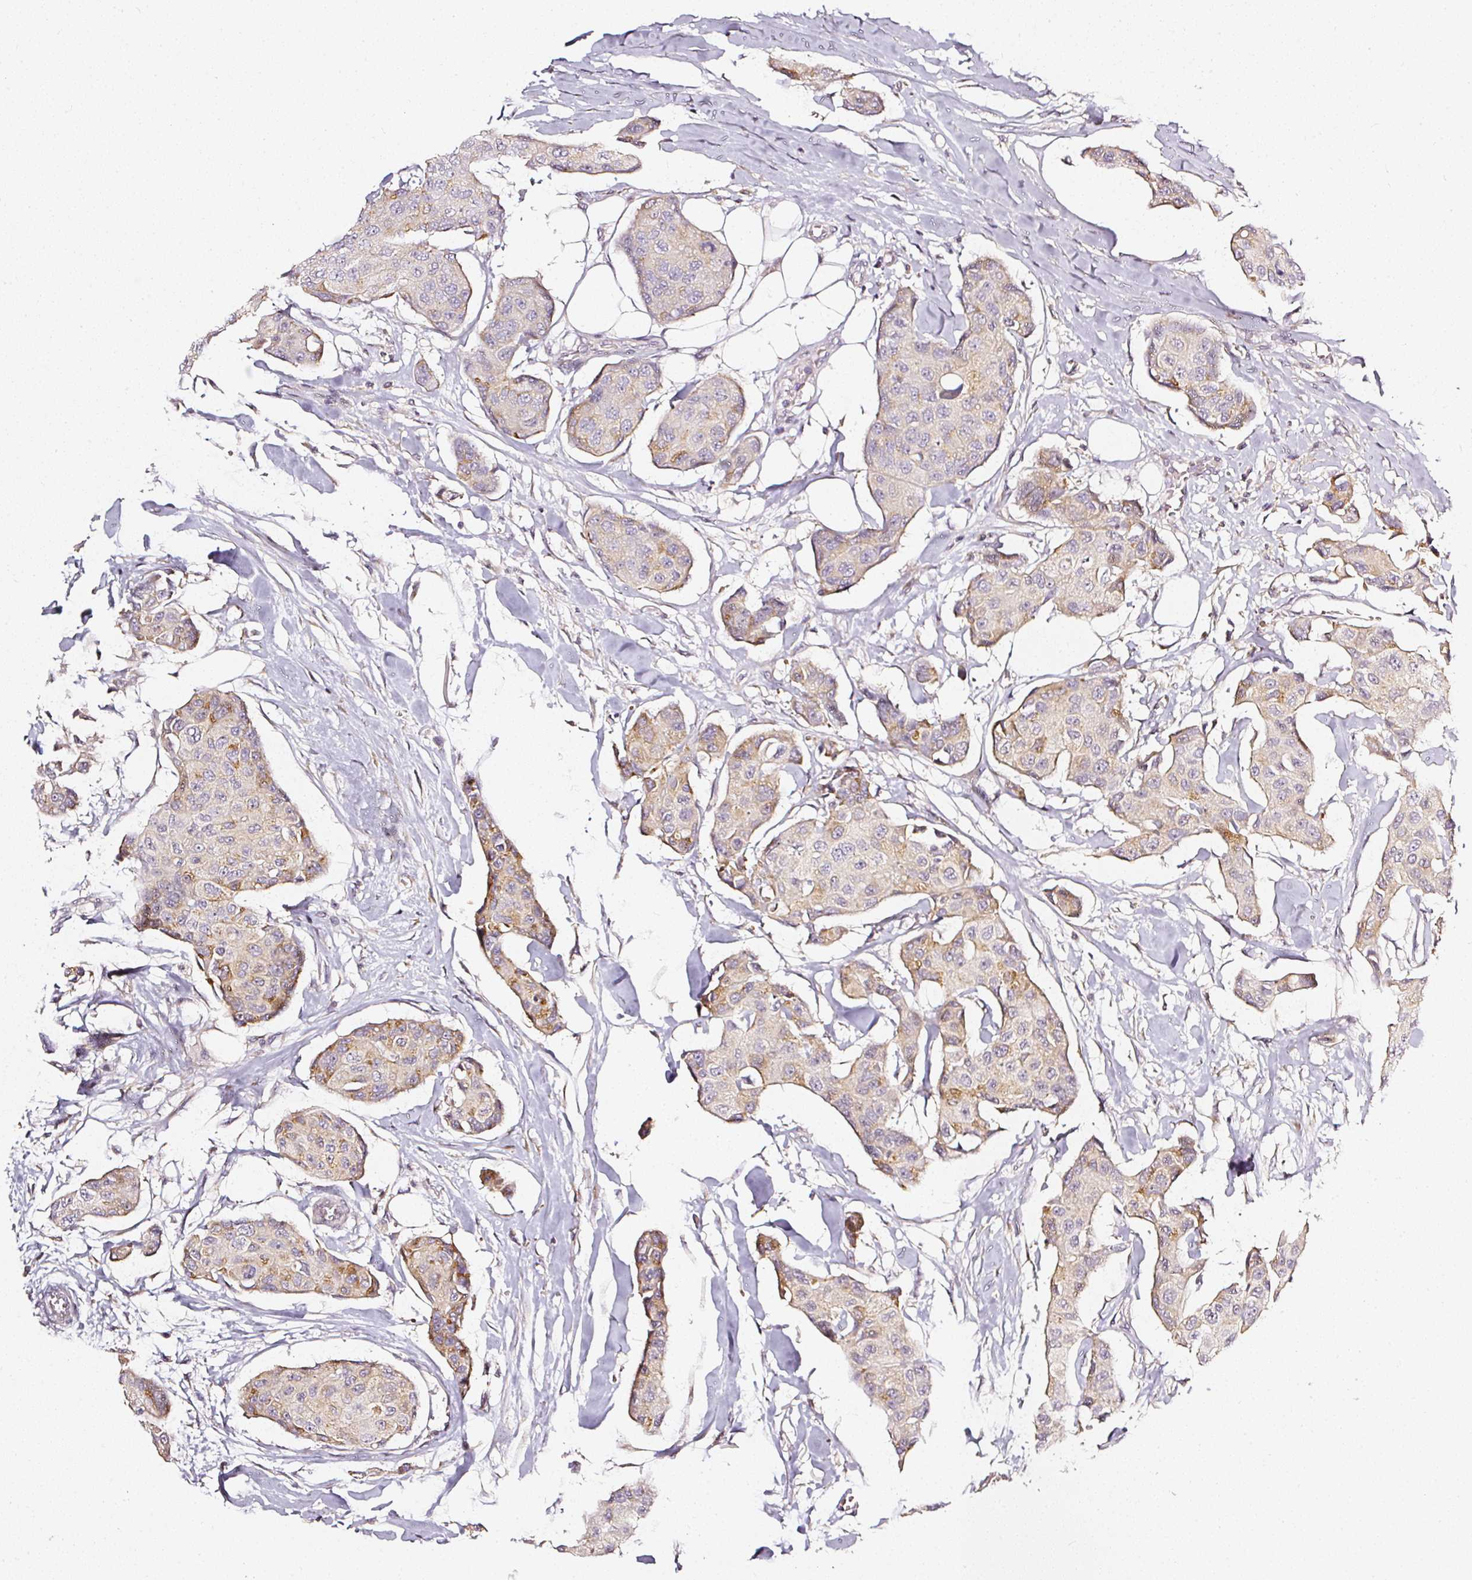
{"staining": {"intensity": "moderate", "quantity": "<25%", "location": "cytoplasmic/membranous"}, "tissue": "breast cancer", "cell_type": "Tumor cells", "image_type": "cancer", "snomed": [{"axis": "morphology", "description": "Duct carcinoma"}, {"axis": "topography", "description": "Breast"}, {"axis": "topography", "description": "Lymph node"}], "caption": "Immunohistochemistry photomicrograph of breast infiltrating ductal carcinoma stained for a protein (brown), which reveals low levels of moderate cytoplasmic/membranous expression in about <25% of tumor cells.", "gene": "NTRK1", "patient": {"sex": "female", "age": 80}}